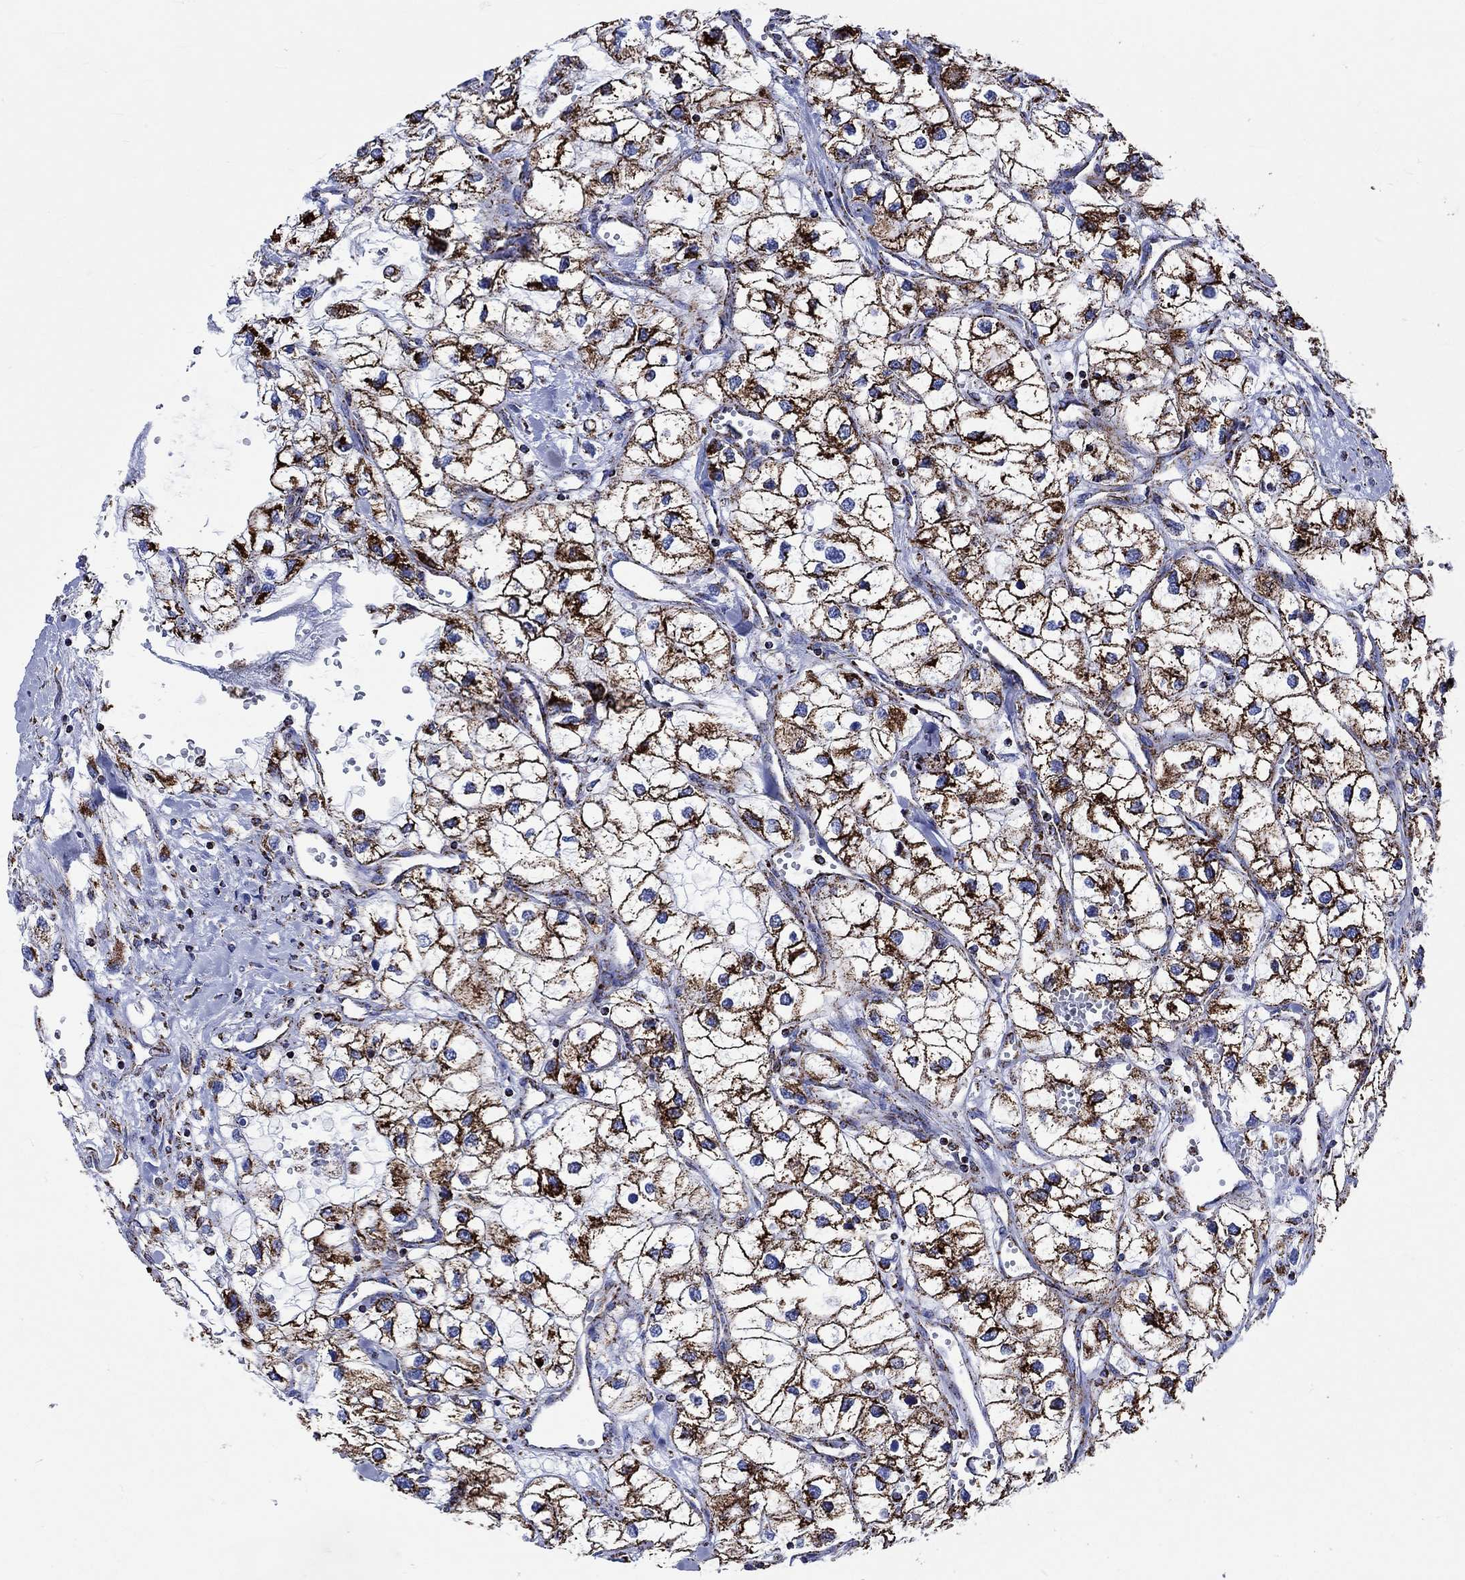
{"staining": {"intensity": "strong", "quantity": ">75%", "location": "cytoplasmic/membranous"}, "tissue": "renal cancer", "cell_type": "Tumor cells", "image_type": "cancer", "snomed": [{"axis": "morphology", "description": "Adenocarcinoma, NOS"}, {"axis": "topography", "description": "Kidney"}], "caption": "The immunohistochemical stain shows strong cytoplasmic/membranous staining in tumor cells of renal cancer tissue. Using DAB (3,3'-diaminobenzidine) (brown) and hematoxylin (blue) stains, captured at high magnification using brightfield microscopy.", "gene": "RCE1", "patient": {"sex": "male", "age": 59}}